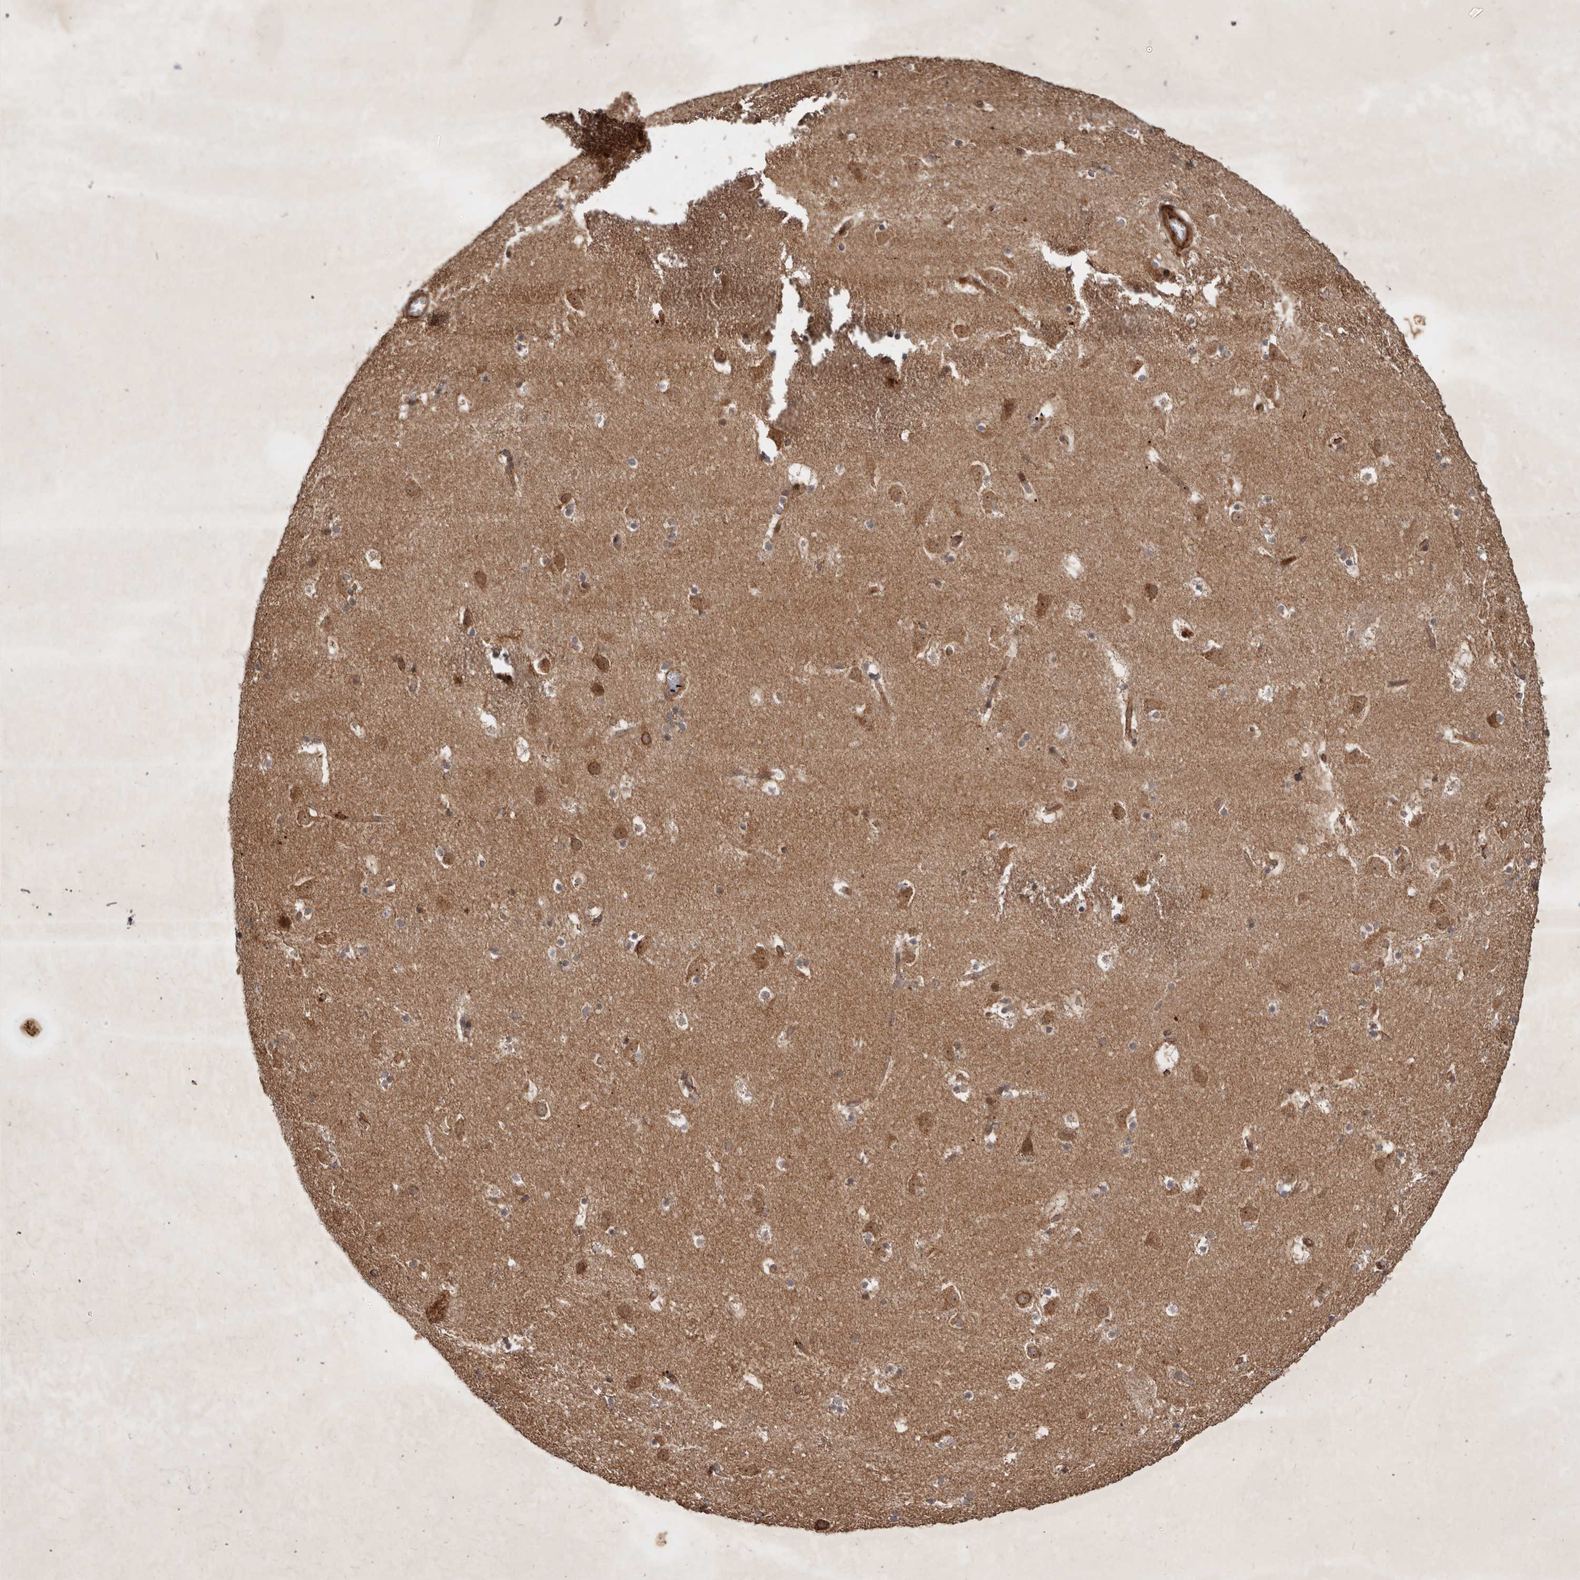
{"staining": {"intensity": "moderate", "quantity": "25%-75%", "location": "cytoplasmic/membranous,nuclear"}, "tissue": "caudate", "cell_type": "Glial cells", "image_type": "normal", "snomed": [{"axis": "morphology", "description": "Normal tissue, NOS"}, {"axis": "topography", "description": "Lateral ventricle wall"}], "caption": "Caudate stained with immunohistochemistry exhibits moderate cytoplasmic/membranous,nuclear expression in approximately 25%-75% of glial cells.", "gene": "STK36", "patient": {"sex": "male", "age": 45}}